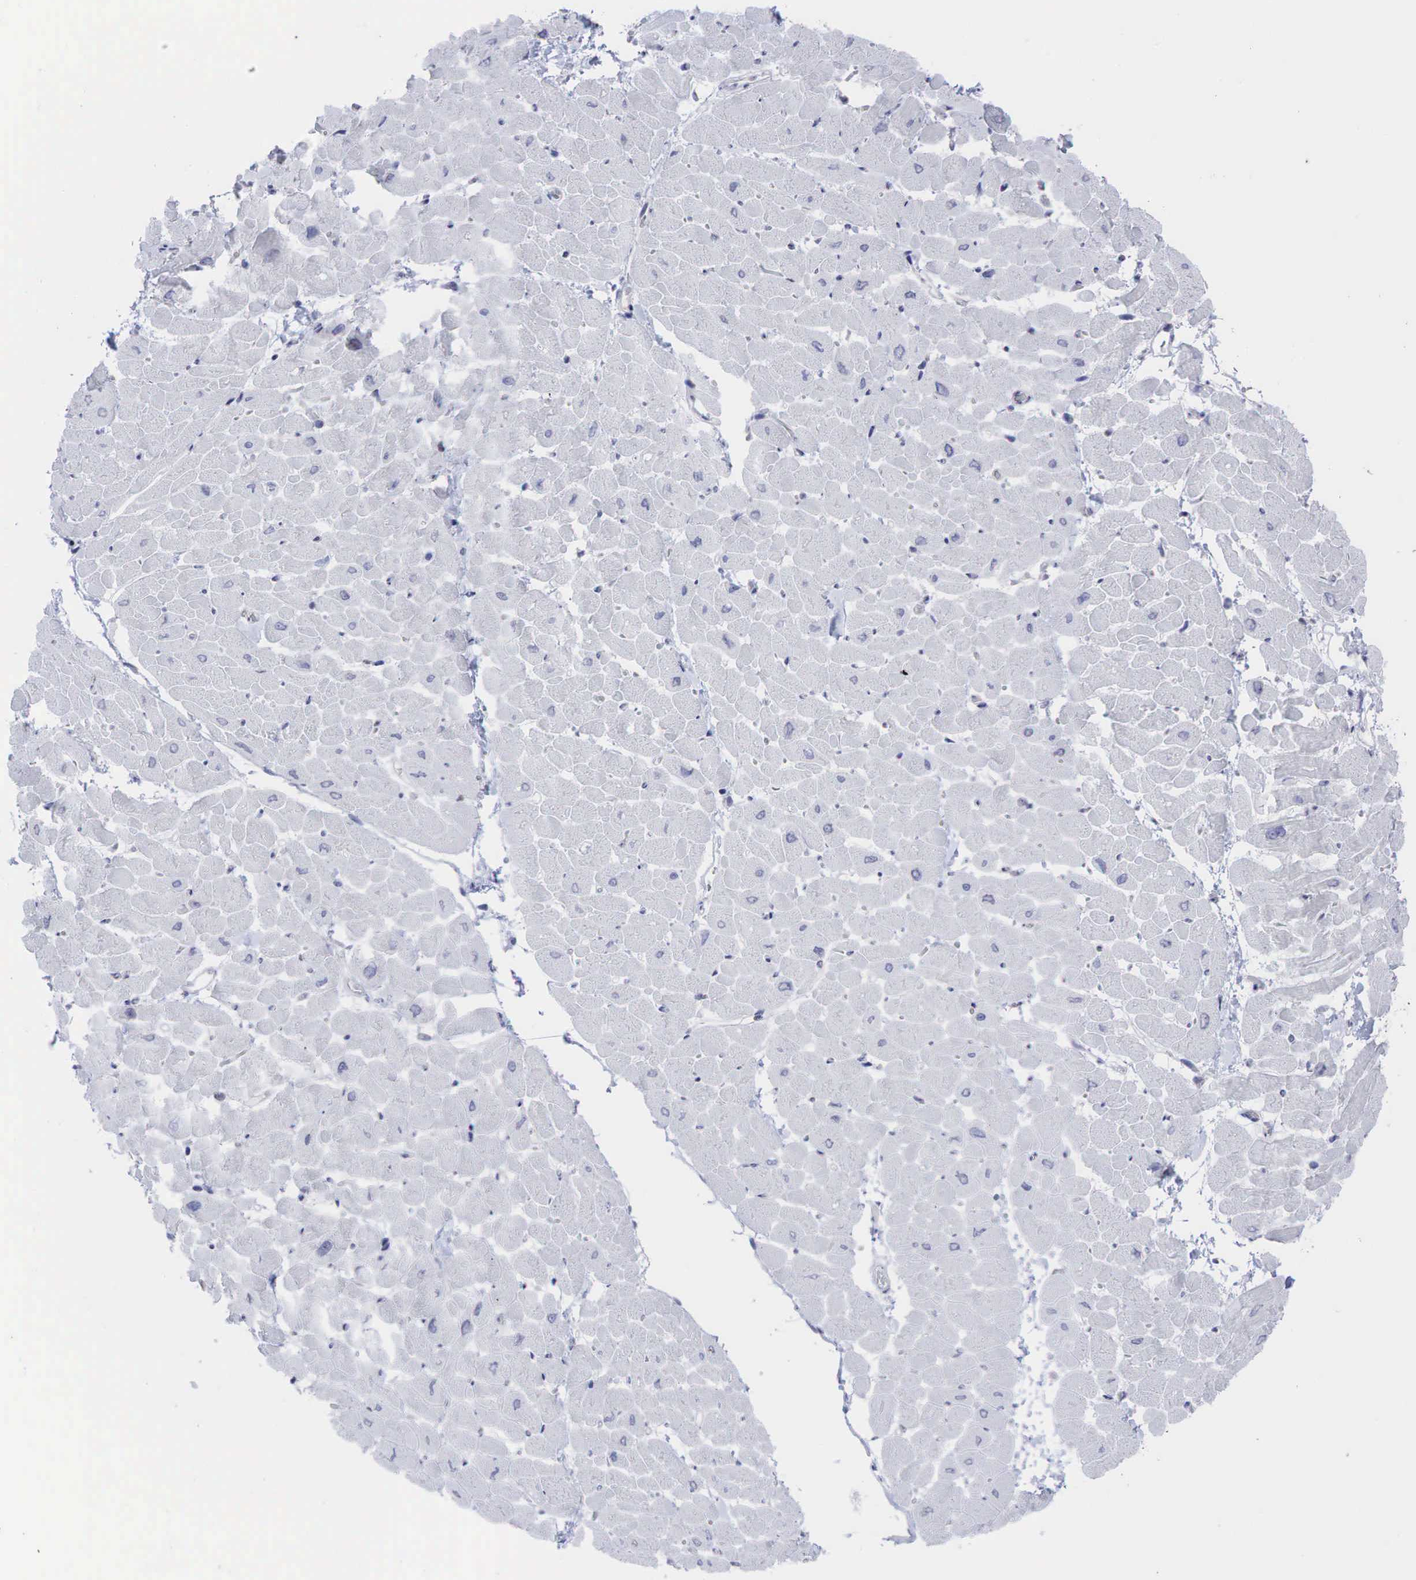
{"staining": {"intensity": "negative", "quantity": "none", "location": "none"}, "tissue": "heart muscle", "cell_type": "Cardiomyocytes", "image_type": "normal", "snomed": [{"axis": "morphology", "description": "Normal tissue, NOS"}, {"axis": "topography", "description": "Heart"}], "caption": "Immunohistochemical staining of benign human heart muscle shows no significant staining in cardiomyocytes. (DAB (3,3'-diaminobenzidine) immunohistochemistry (IHC) with hematoxylin counter stain).", "gene": "AR", "patient": {"sex": "male", "age": 45}}